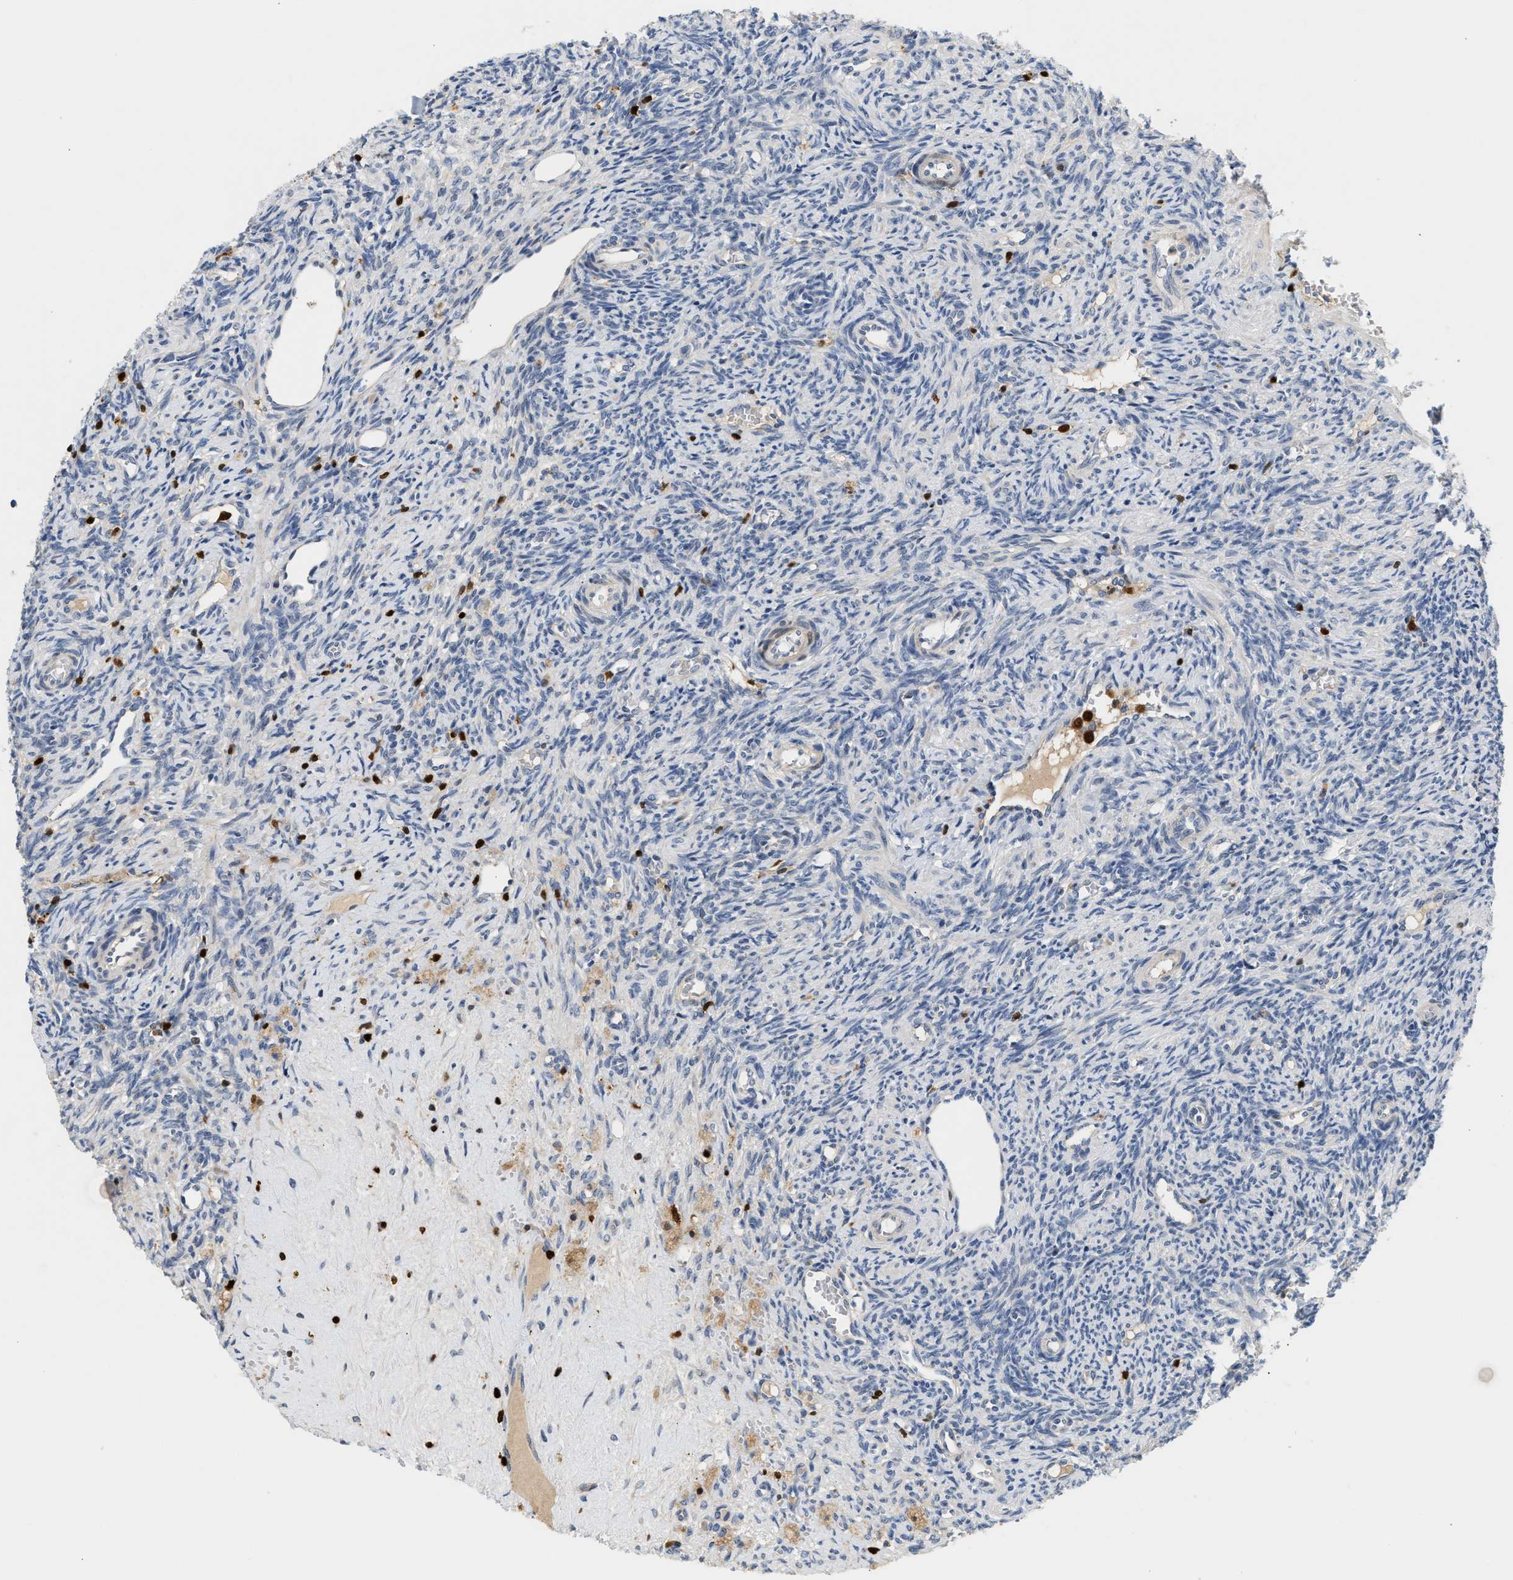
{"staining": {"intensity": "moderate", "quantity": ">75%", "location": "cytoplasmic/membranous"}, "tissue": "ovary", "cell_type": "Follicle cells", "image_type": "normal", "snomed": [{"axis": "morphology", "description": "Normal tissue, NOS"}, {"axis": "topography", "description": "Ovary"}], "caption": "IHC of unremarkable human ovary exhibits medium levels of moderate cytoplasmic/membranous staining in about >75% of follicle cells.", "gene": "SLIT2", "patient": {"sex": "female", "age": 41}}